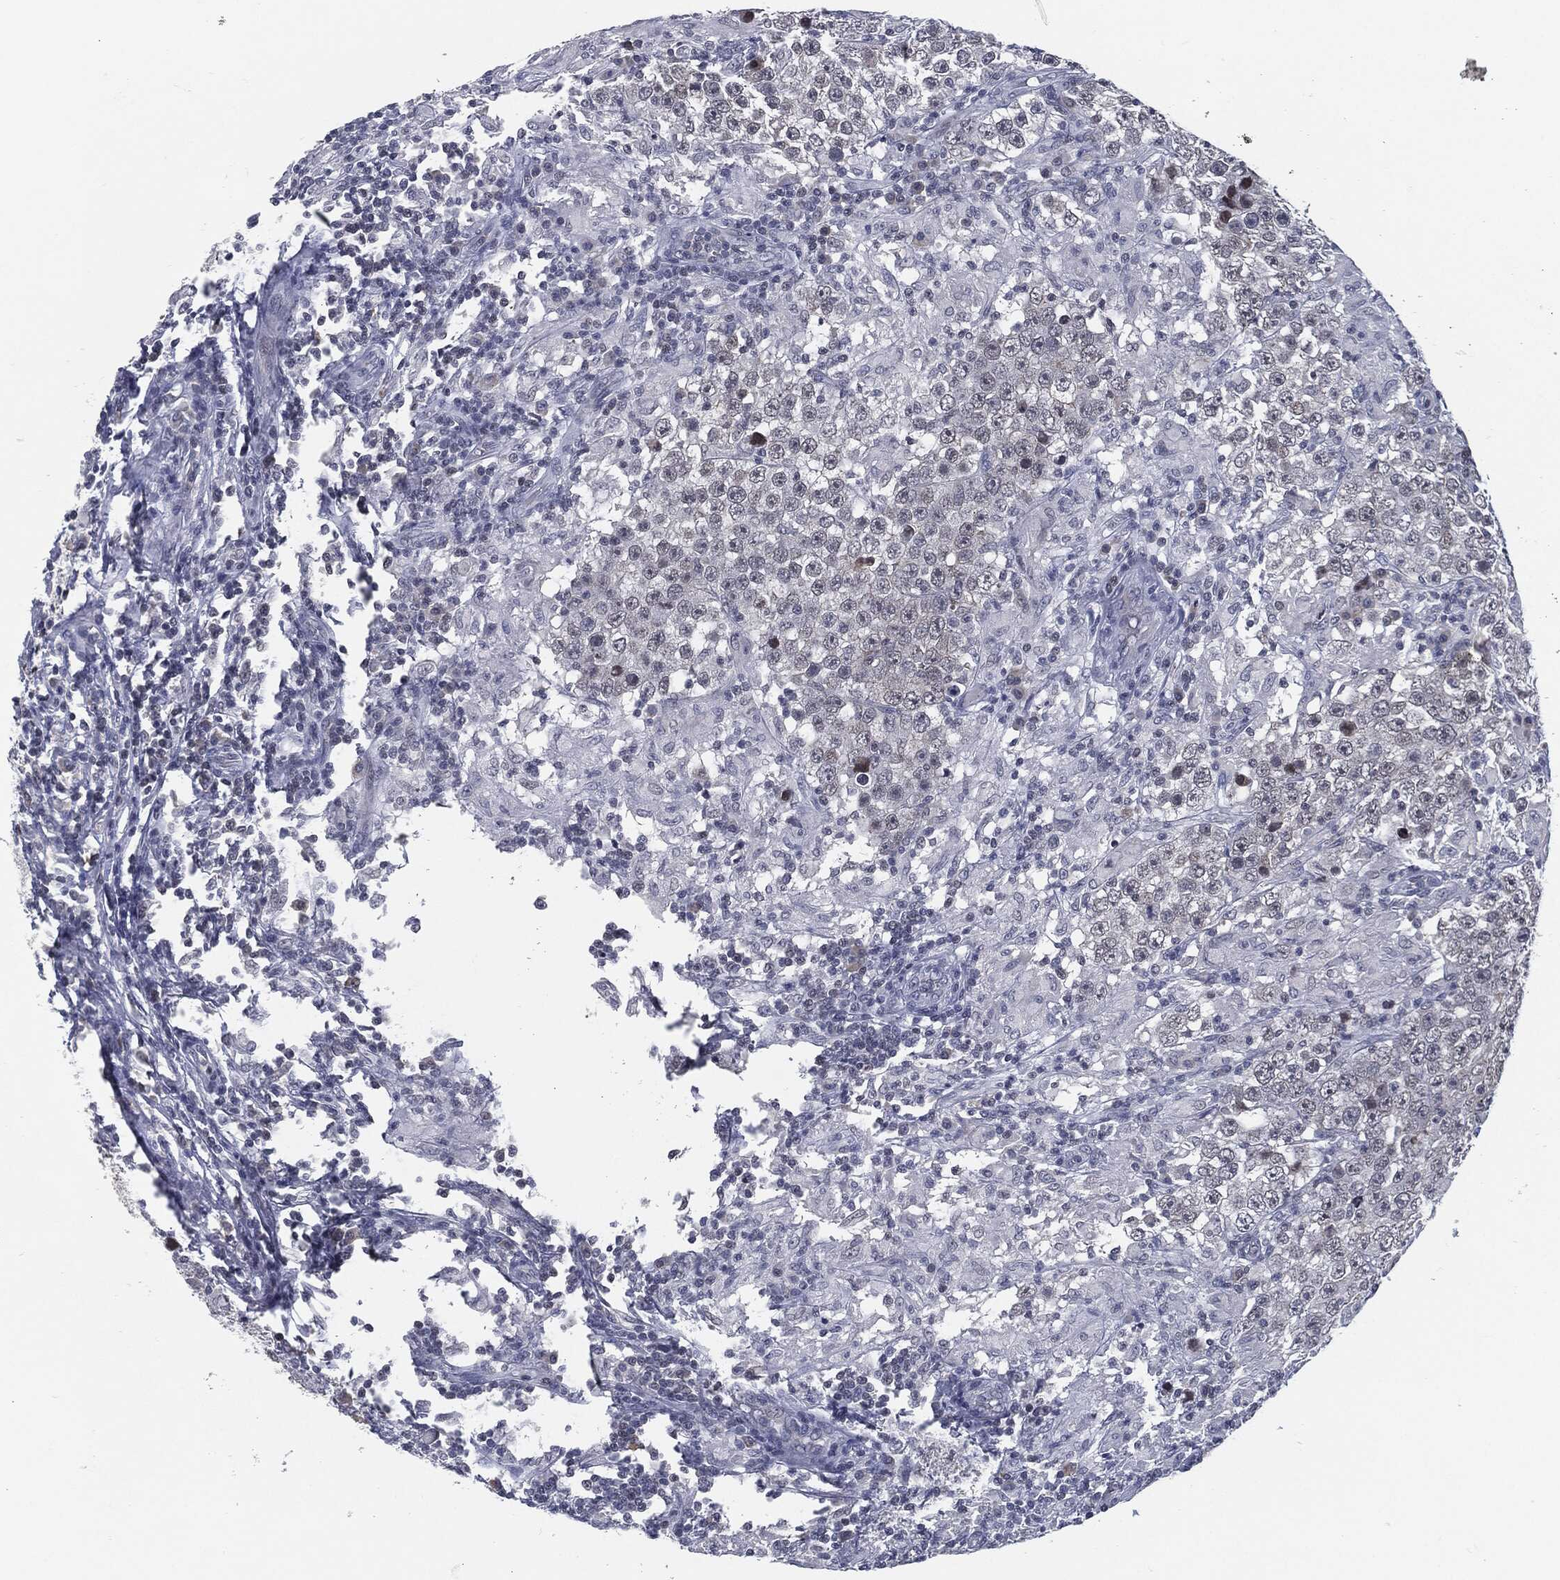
{"staining": {"intensity": "moderate", "quantity": "<25%", "location": "cytoplasmic/membranous"}, "tissue": "testis cancer", "cell_type": "Tumor cells", "image_type": "cancer", "snomed": [{"axis": "morphology", "description": "Seminoma, NOS"}, {"axis": "morphology", "description": "Carcinoma, Embryonal, NOS"}, {"axis": "topography", "description": "Testis"}], "caption": "Human testis seminoma stained for a protein (brown) shows moderate cytoplasmic/membranous positive staining in approximately <25% of tumor cells.", "gene": "PROM1", "patient": {"sex": "male", "age": 41}}